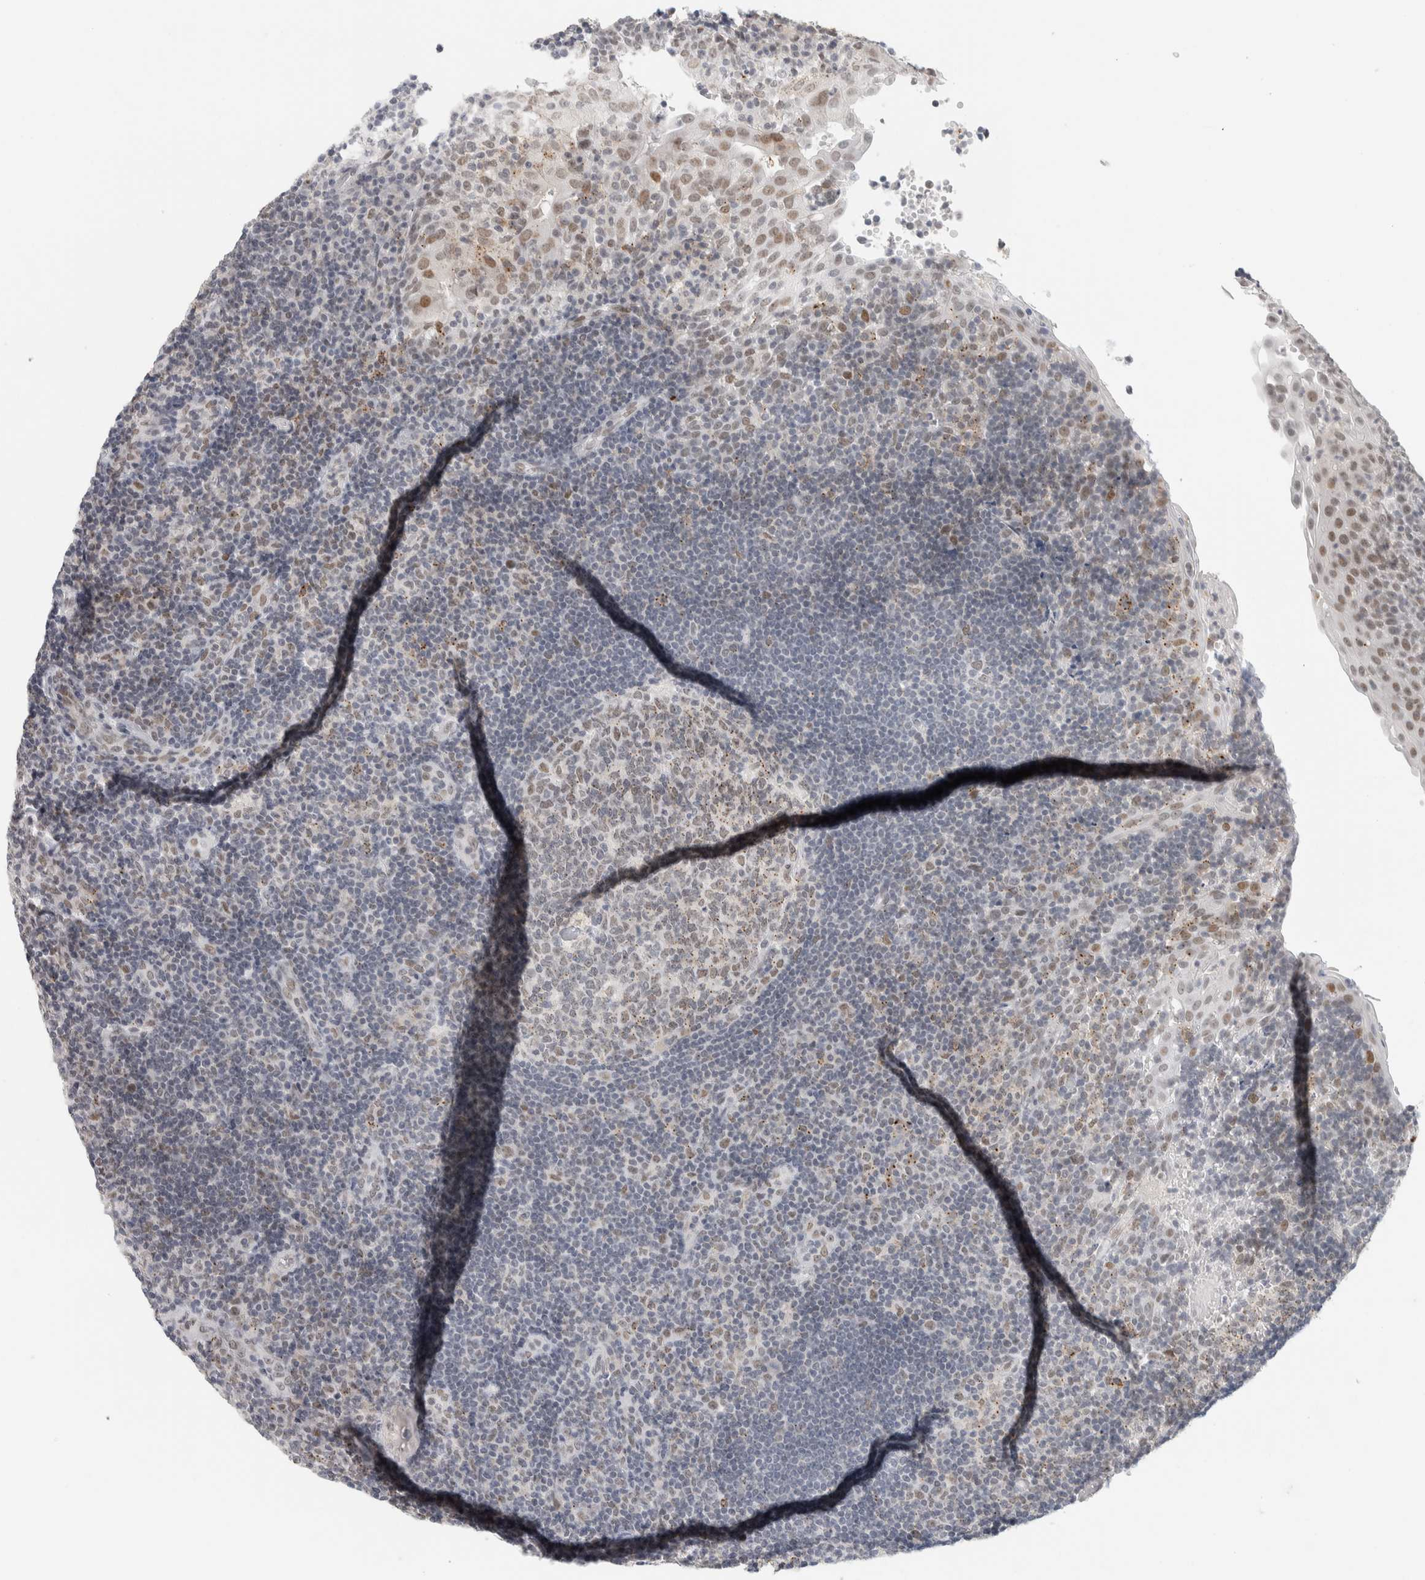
{"staining": {"intensity": "weak", "quantity": ">75%", "location": "cytoplasmic/membranous"}, "tissue": "tonsil", "cell_type": "Germinal center cells", "image_type": "normal", "snomed": [{"axis": "morphology", "description": "Normal tissue, NOS"}, {"axis": "topography", "description": "Tonsil"}], "caption": "An immunohistochemistry (IHC) histopathology image of benign tissue is shown. Protein staining in brown highlights weak cytoplasmic/membranous positivity in tonsil within germinal center cells.", "gene": "CDH17", "patient": {"sex": "female", "age": 40}}